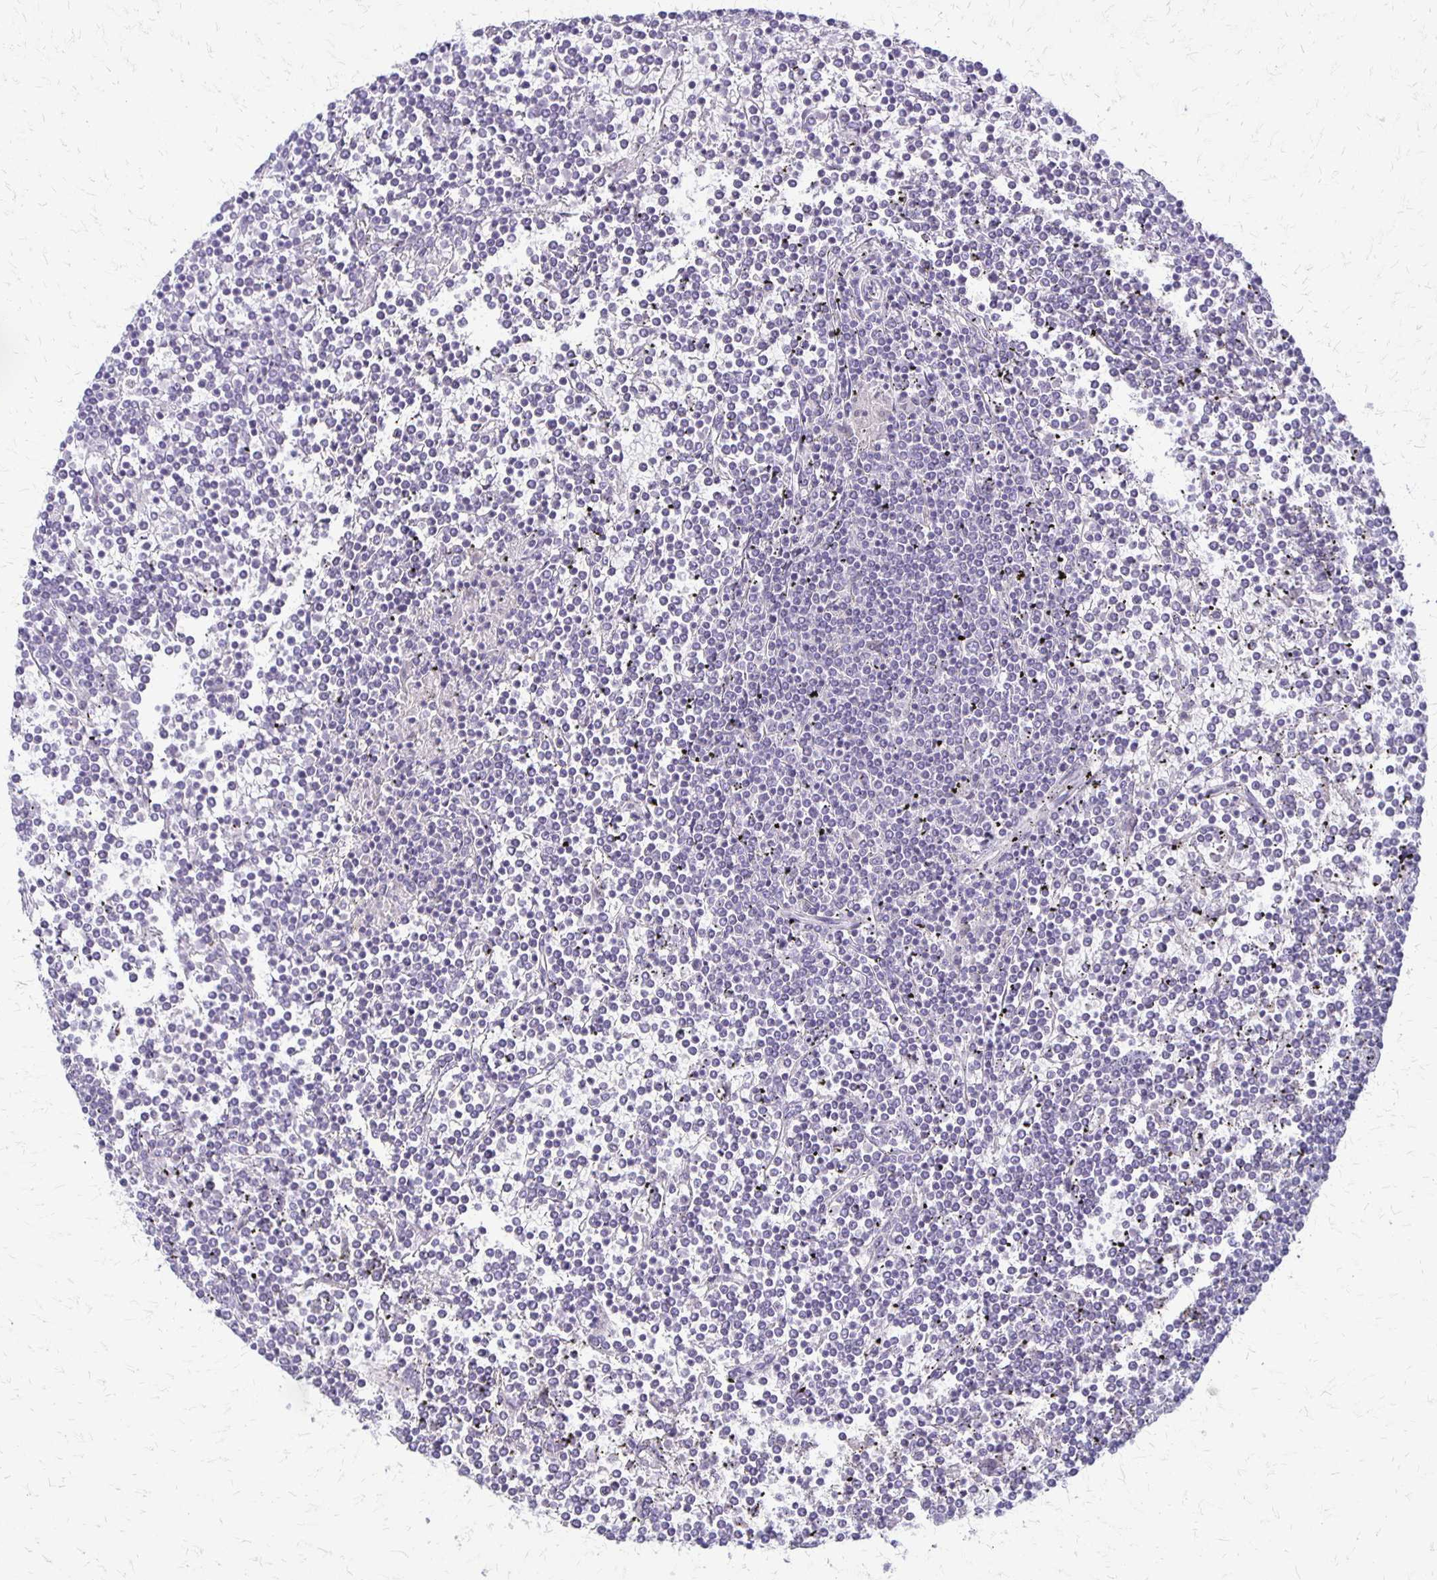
{"staining": {"intensity": "negative", "quantity": "none", "location": "none"}, "tissue": "lymphoma", "cell_type": "Tumor cells", "image_type": "cancer", "snomed": [{"axis": "morphology", "description": "Malignant lymphoma, non-Hodgkin's type, Low grade"}, {"axis": "topography", "description": "Spleen"}], "caption": "The micrograph shows no staining of tumor cells in low-grade malignant lymphoma, non-Hodgkin's type. (DAB IHC with hematoxylin counter stain).", "gene": "RHOC", "patient": {"sex": "female", "age": 19}}